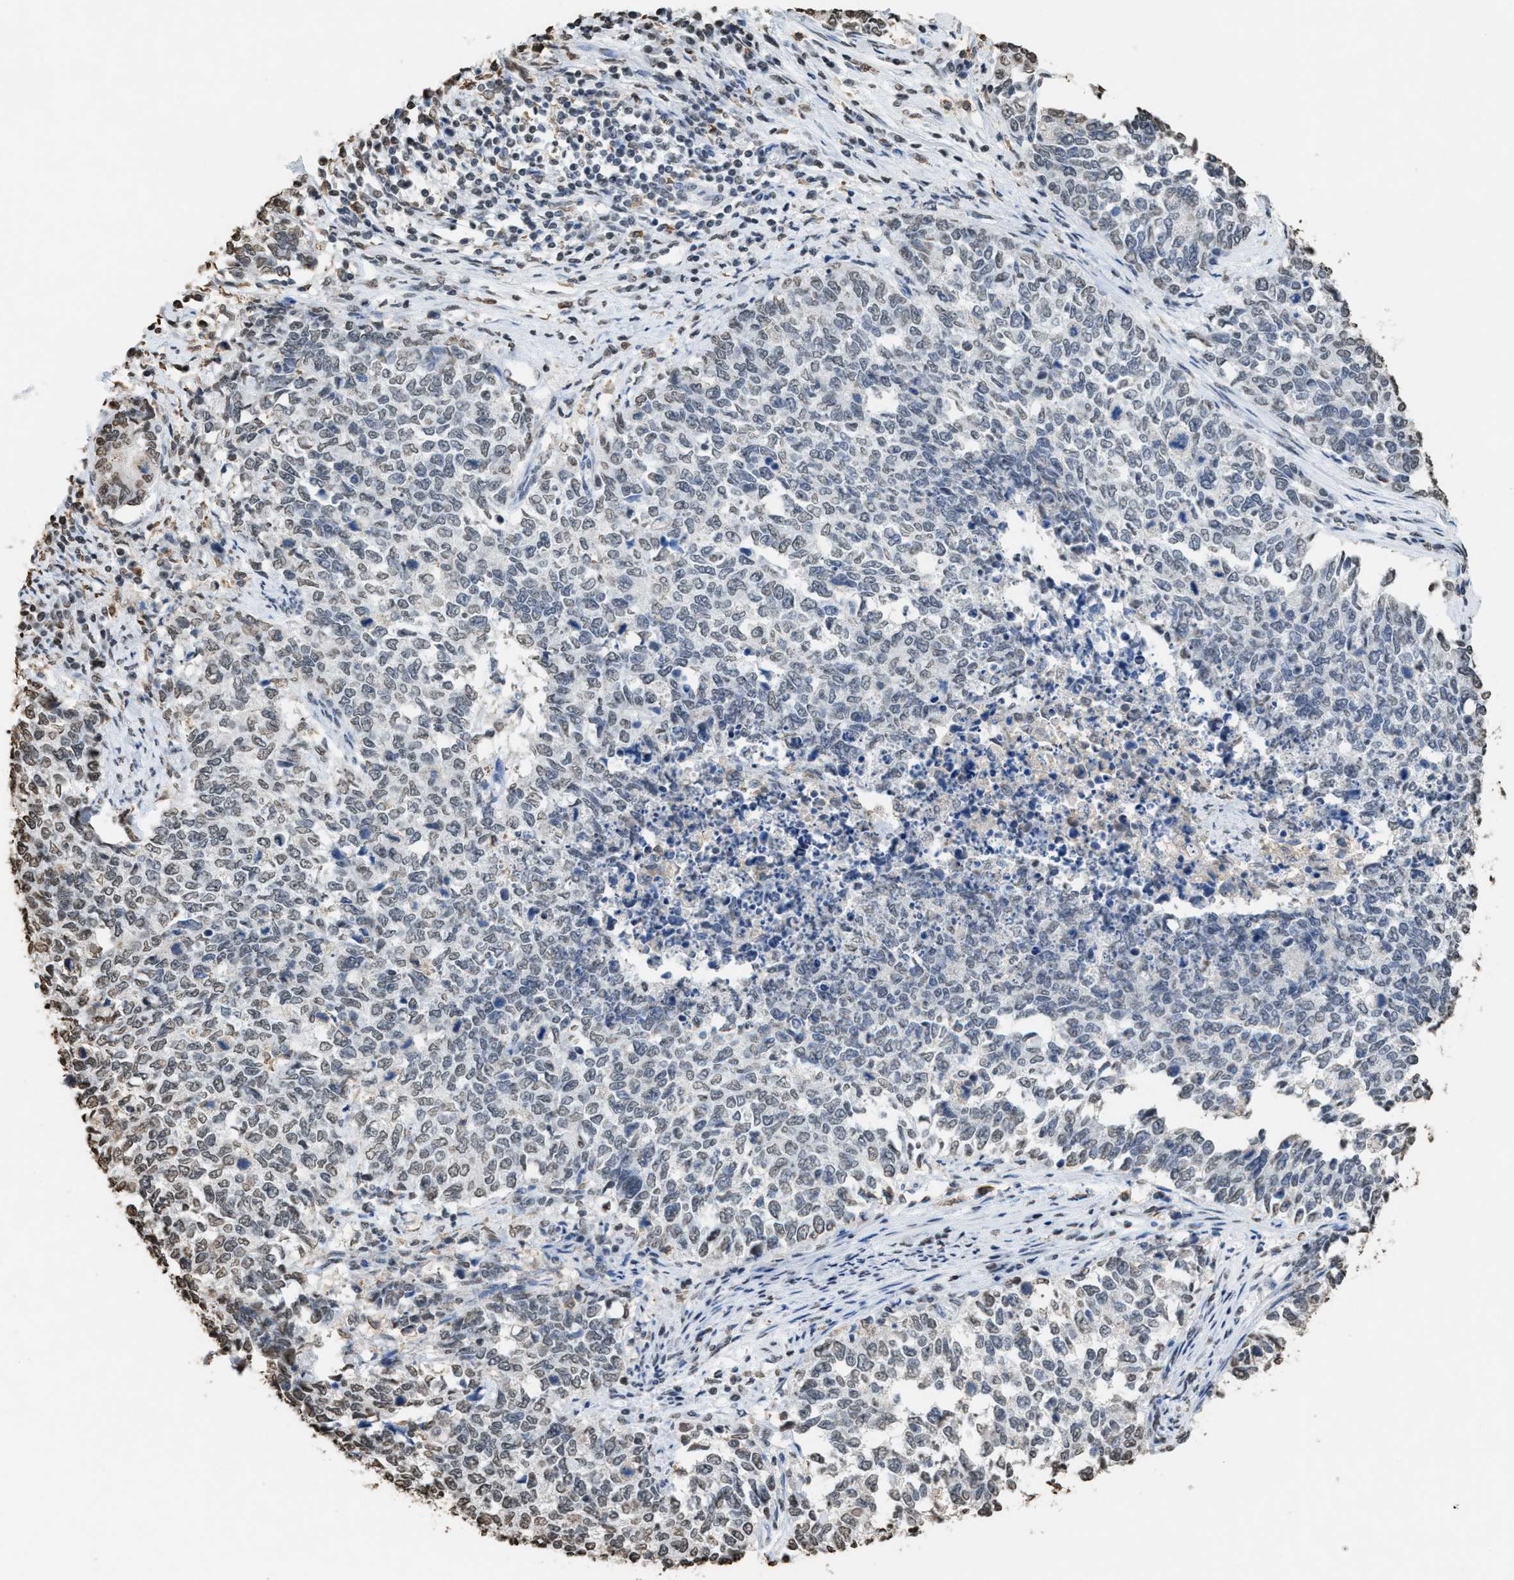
{"staining": {"intensity": "weak", "quantity": "<25%", "location": "nuclear"}, "tissue": "cervical cancer", "cell_type": "Tumor cells", "image_type": "cancer", "snomed": [{"axis": "morphology", "description": "Squamous cell carcinoma, NOS"}, {"axis": "topography", "description": "Cervix"}], "caption": "A photomicrograph of human cervical cancer (squamous cell carcinoma) is negative for staining in tumor cells.", "gene": "NUP88", "patient": {"sex": "female", "age": 63}}